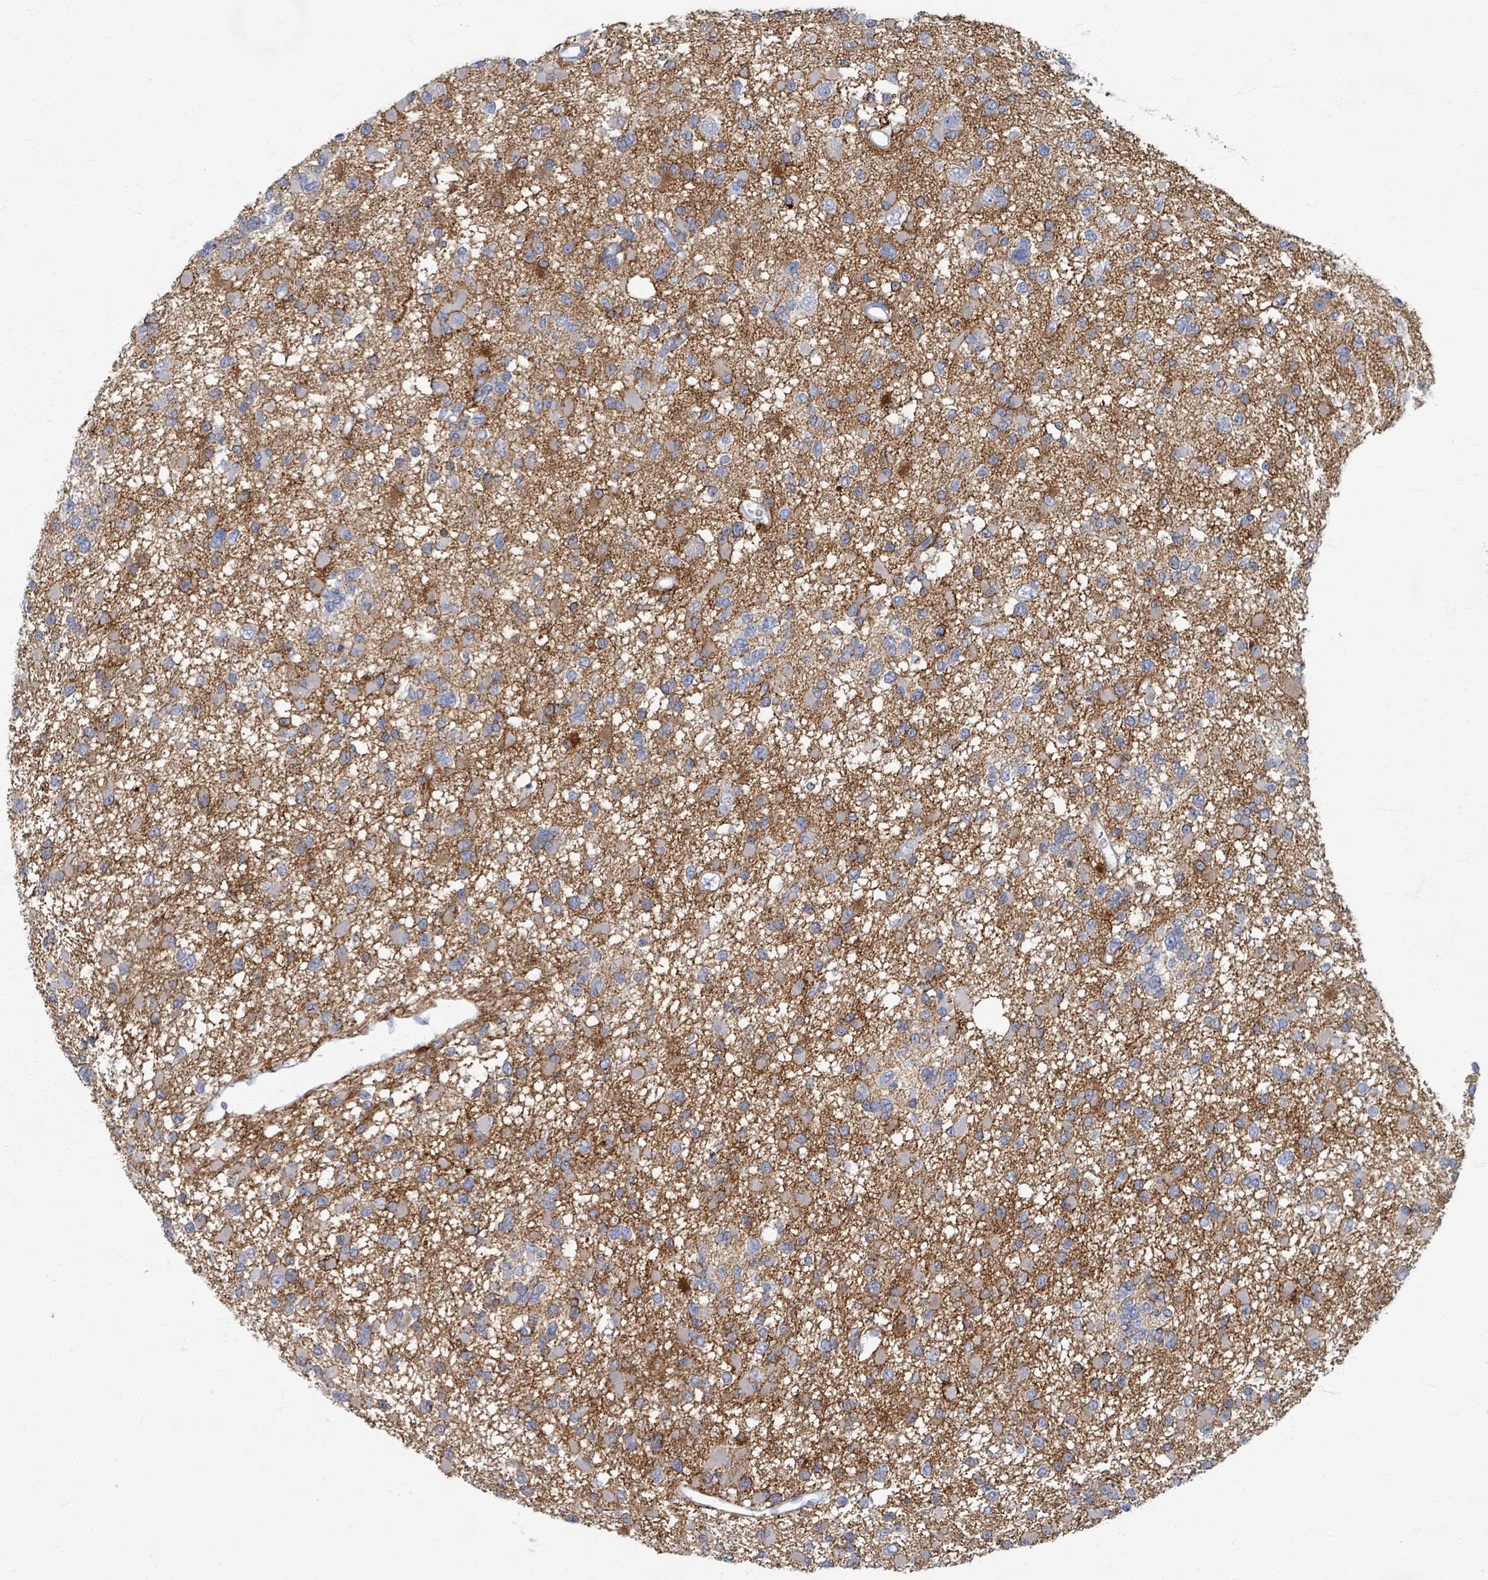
{"staining": {"intensity": "weak", "quantity": "<25%", "location": "cytoplasmic/membranous"}, "tissue": "glioma", "cell_type": "Tumor cells", "image_type": "cancer", "snomed": [{"axis": "morphology", "description": "Glioma, malignant, Low grade"}, {"axis": "topography", "description": "Brain"}], "caption": "High magnification brightfield microscopy of low-grade glioma (malignant) stained with DAB (3,3'-diaminobenzidine) (brown) and counterstained with hematoxylin (blue): tumor cells show no significant staining.", "gene": "TAS2R1", "patient": {"sex": "female", "age": 22}}